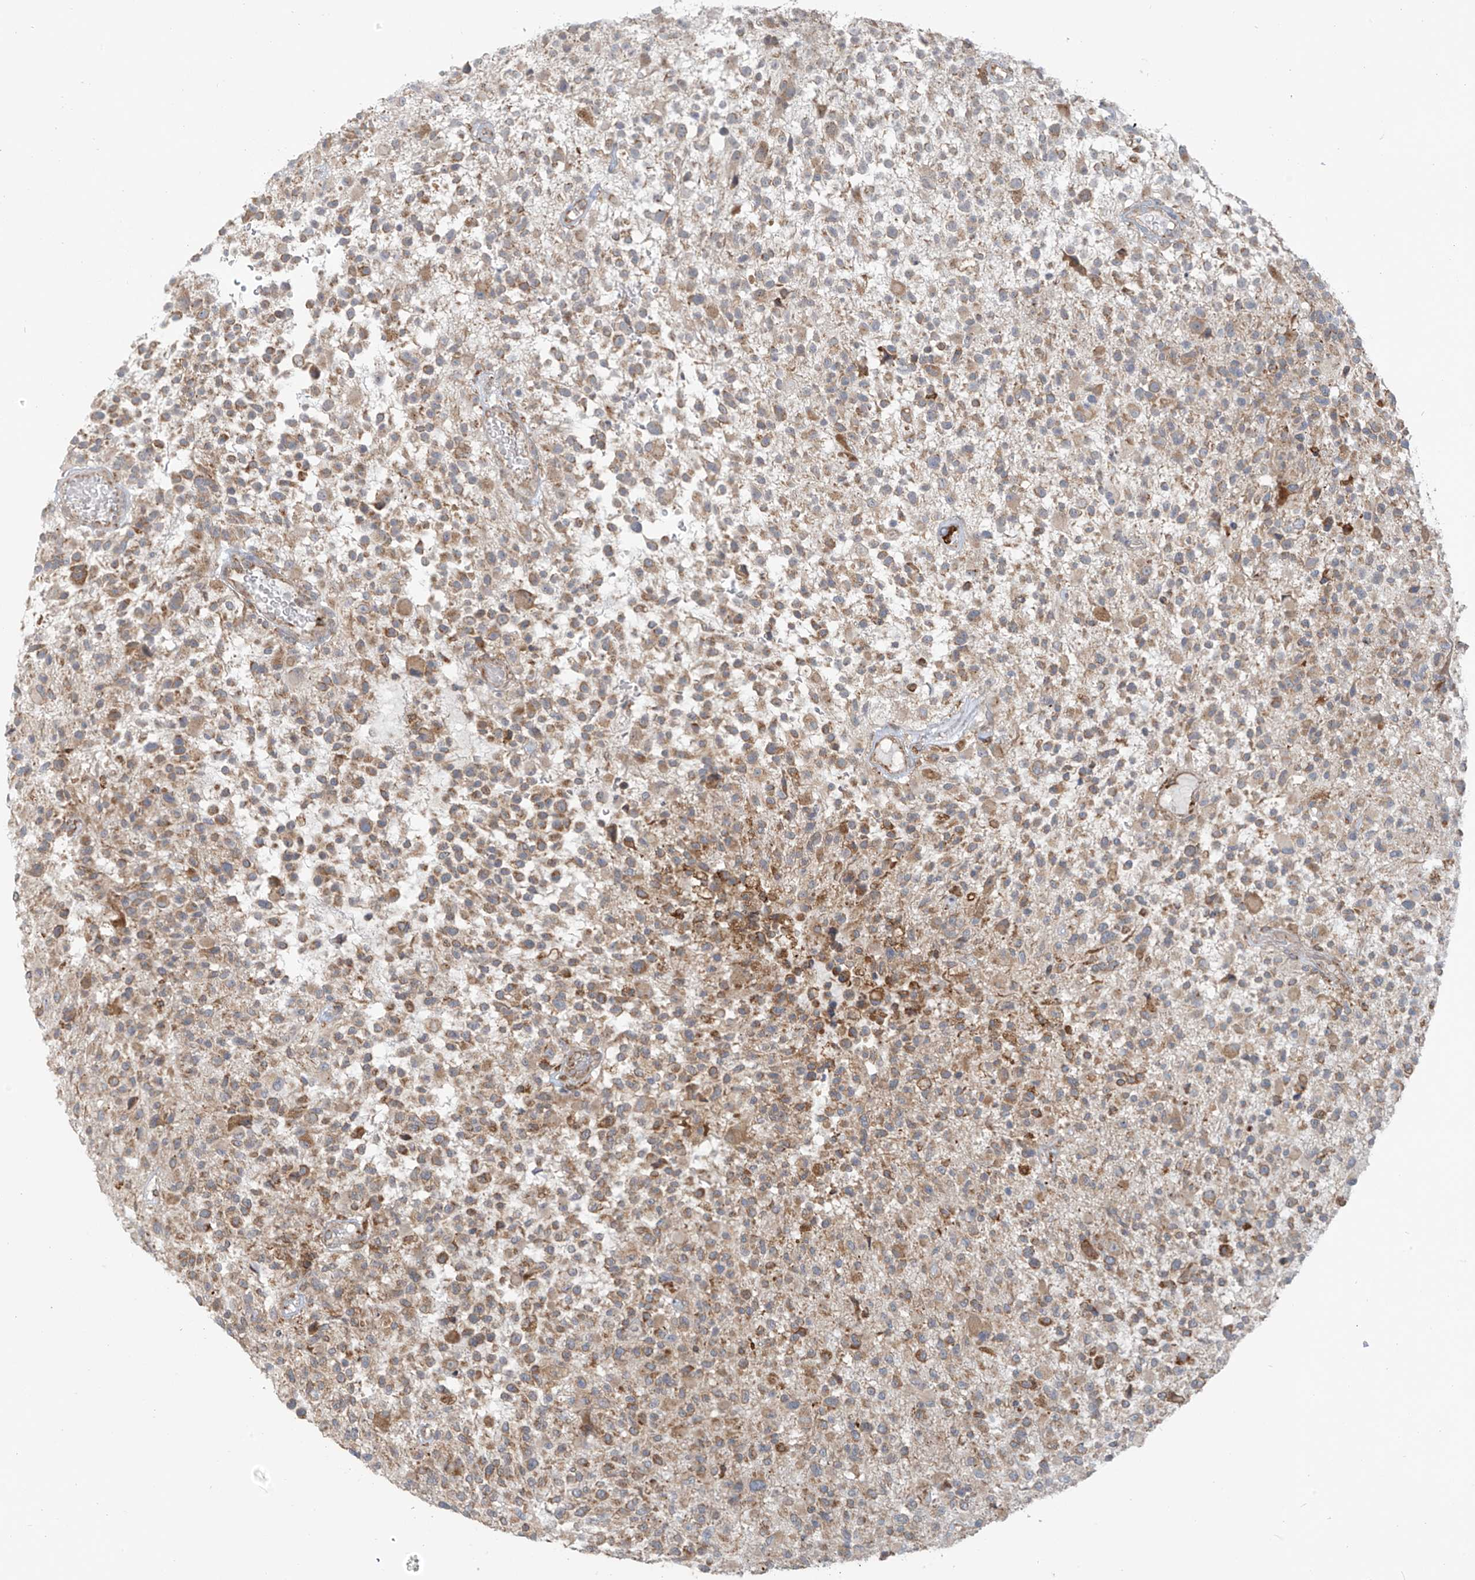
{"staining": {"intensity": "moderate", "quantity": ">75%", "location": "cytoplasmic/membranous"}, "tissue": "glioma", "cell_type": "Tumor cells", "image_type": "cancer", "snomed": [{"axis": "morphology", "description": "Glioma, malignant, High grade"}, {"axis": "morphology", "description": "Glioblastoma, NOS"}, {"axis": "topography", "description": "Brain"}], "caption": "Glioma stained for a protein reveals moderate cytoplasmic/membranous positivity in tumor cells.", "gene": "KATNIP", "patient": {"sex": "male", "age": 60}}